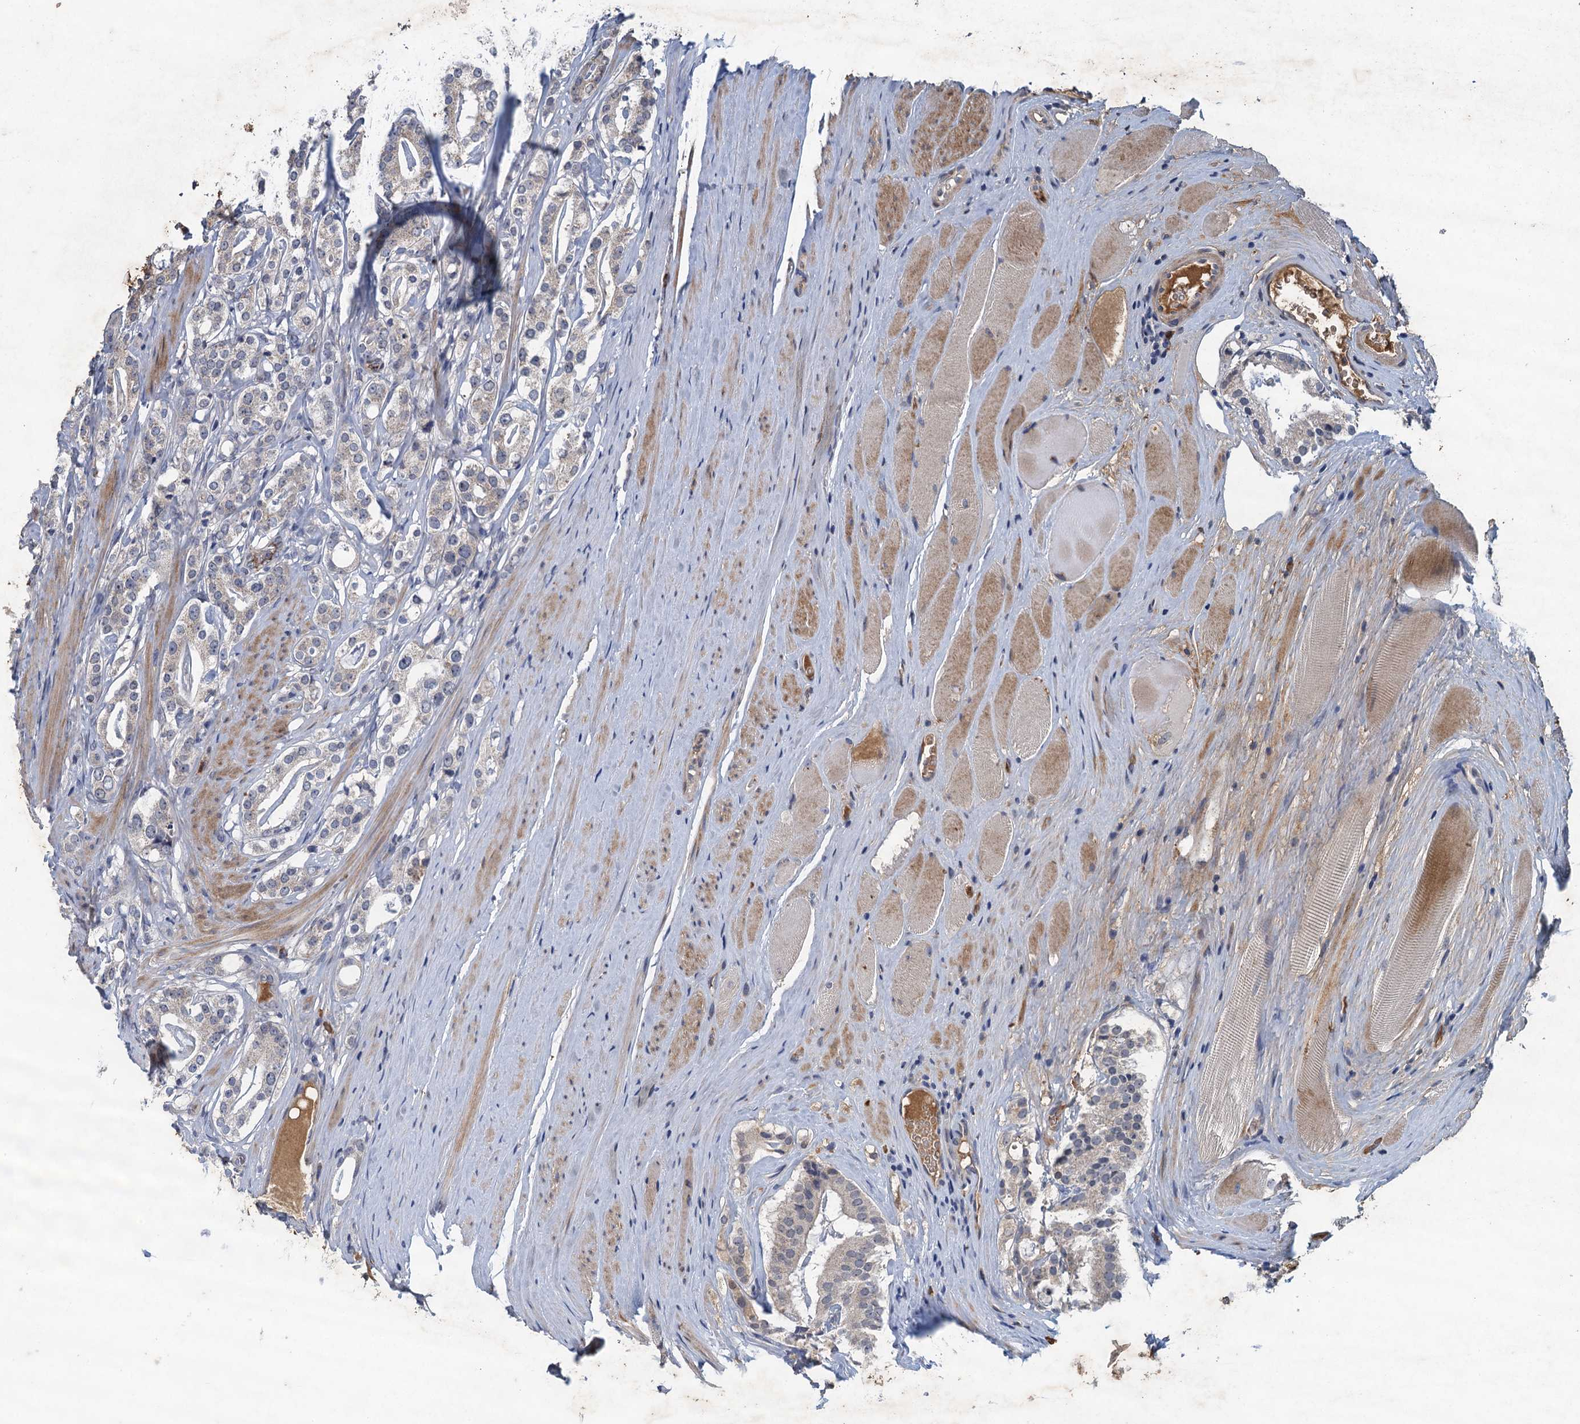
{"staining": {"intensity": "weak", "quantity": "25%-75%", "location": "cytoplasmic/membranous"}, "tissue": "prostate cancer", "cell_type": "Tumor cells", "image_type": "cancer", "snomed": [{"axis": "morphology", "description": "Adenocarcinoma, High grade"}, {"axis": "topography", "description": "Prostate"}], "caption": "Weak cytoplasmic/membranous positivity is appreciated in approximately 25%-75% of tumor cells in high-grade adenocarcinoma (prostate).", "gene": "TPCN1", "patient": {"sex": "male", "age": 63}}